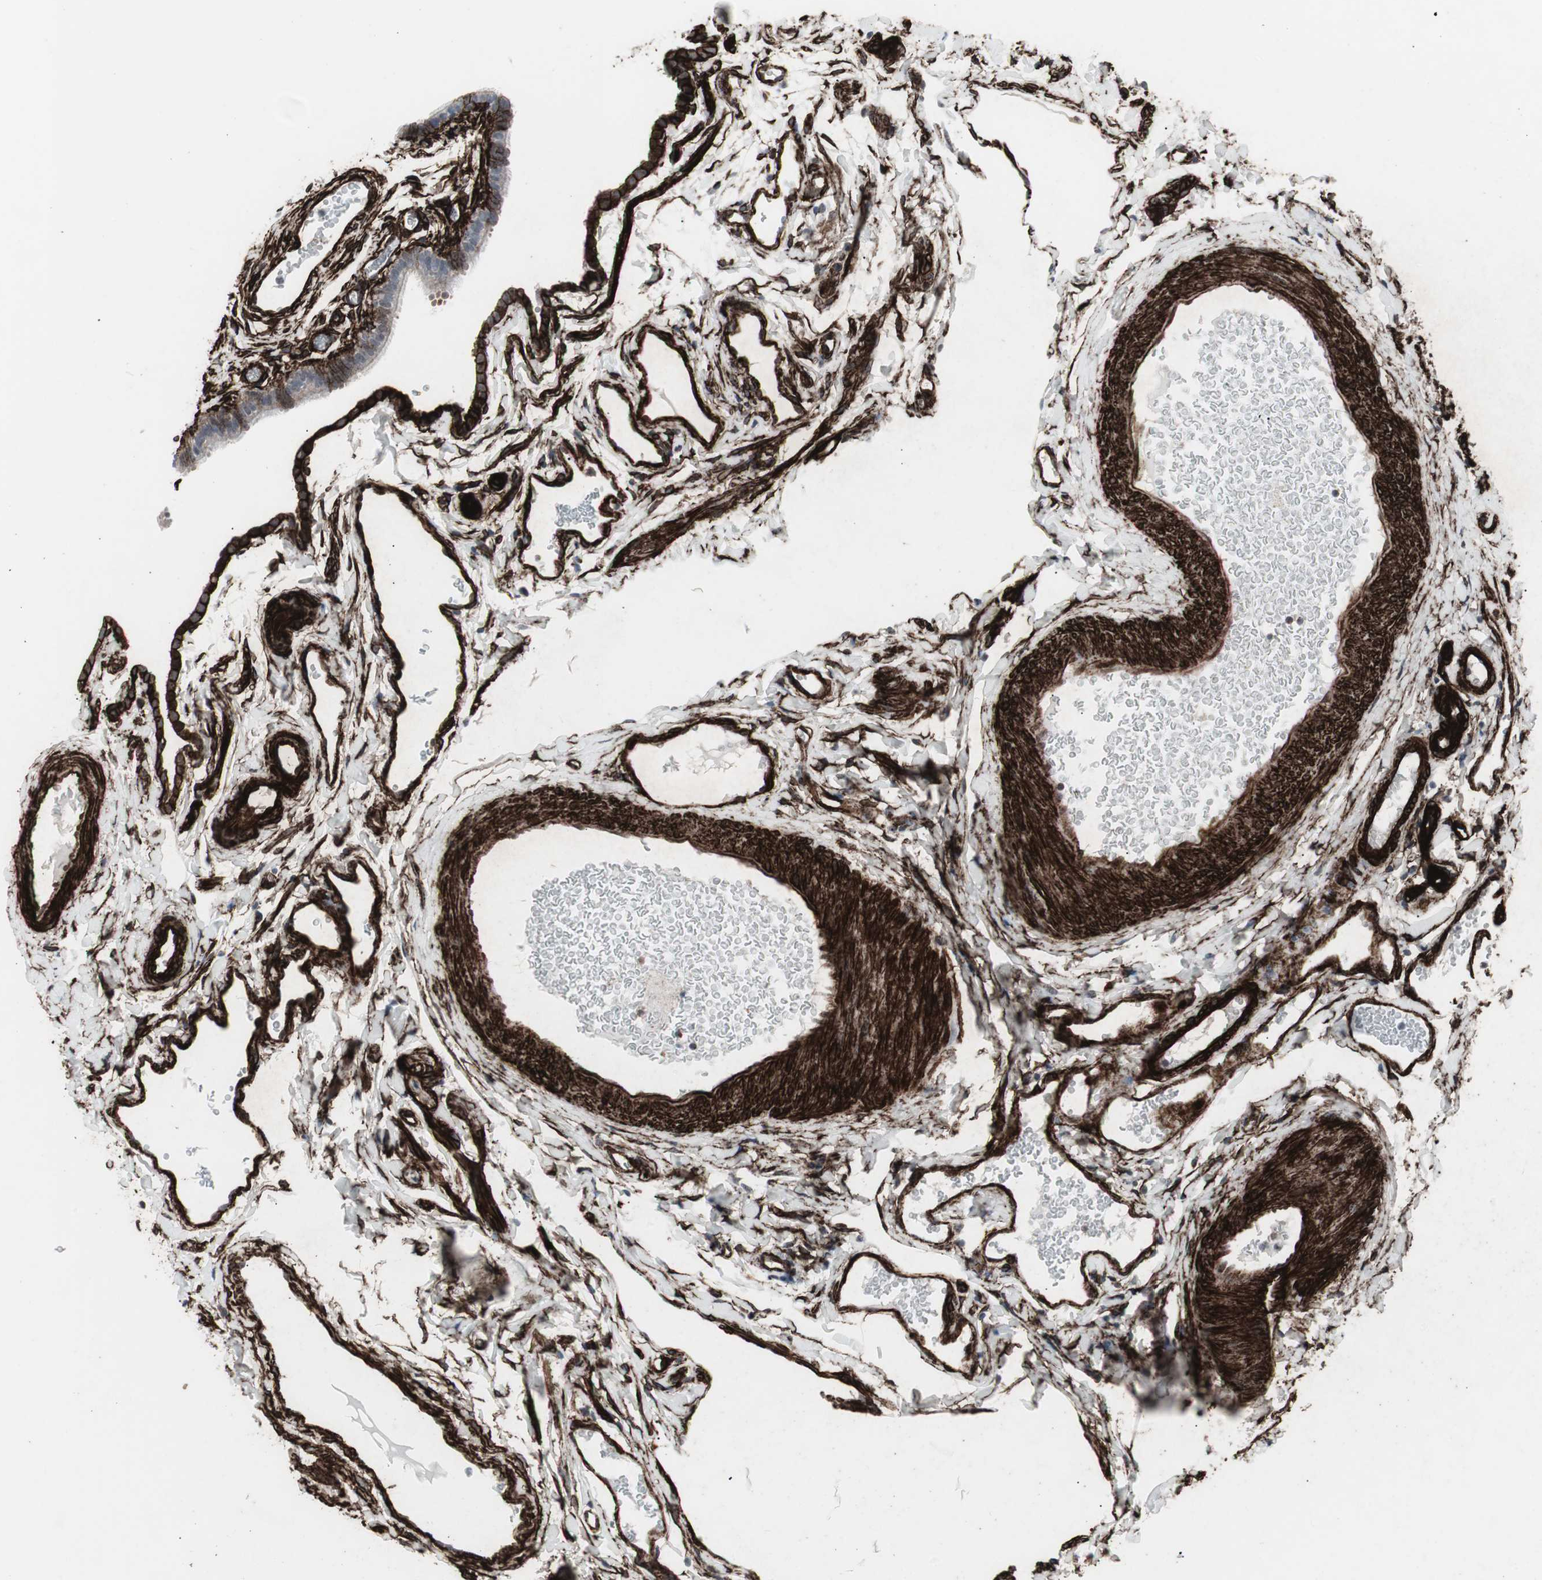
{"staining": {"intensity": "moderate", "quantity": "25%-75%", "location": "cytoplasmic/membranous"}, "tissue": "fallopian tube", "cell_type": "Glandular cells", "image_type": "normal", "snomed": [{"axis": "morphology", "description": "Normal tissue, NOS"}, {"axis": "topography", "description": "Fallopian tube"}, {"axis": "topography", "description": "Placenta"}], "caption": "High-power microscopy captured an immunohistochemistry (IHC) micrograph of unremarkable fallopian tube, revealing moderate cytoplasmic/membranous positivity in about 25%-75% of glandular cells. The protein of interest is shown in brown color, while the nuclei are stained blue.", "gene": "PDGFA", "patient": {"sex": "female", "age": 34}}